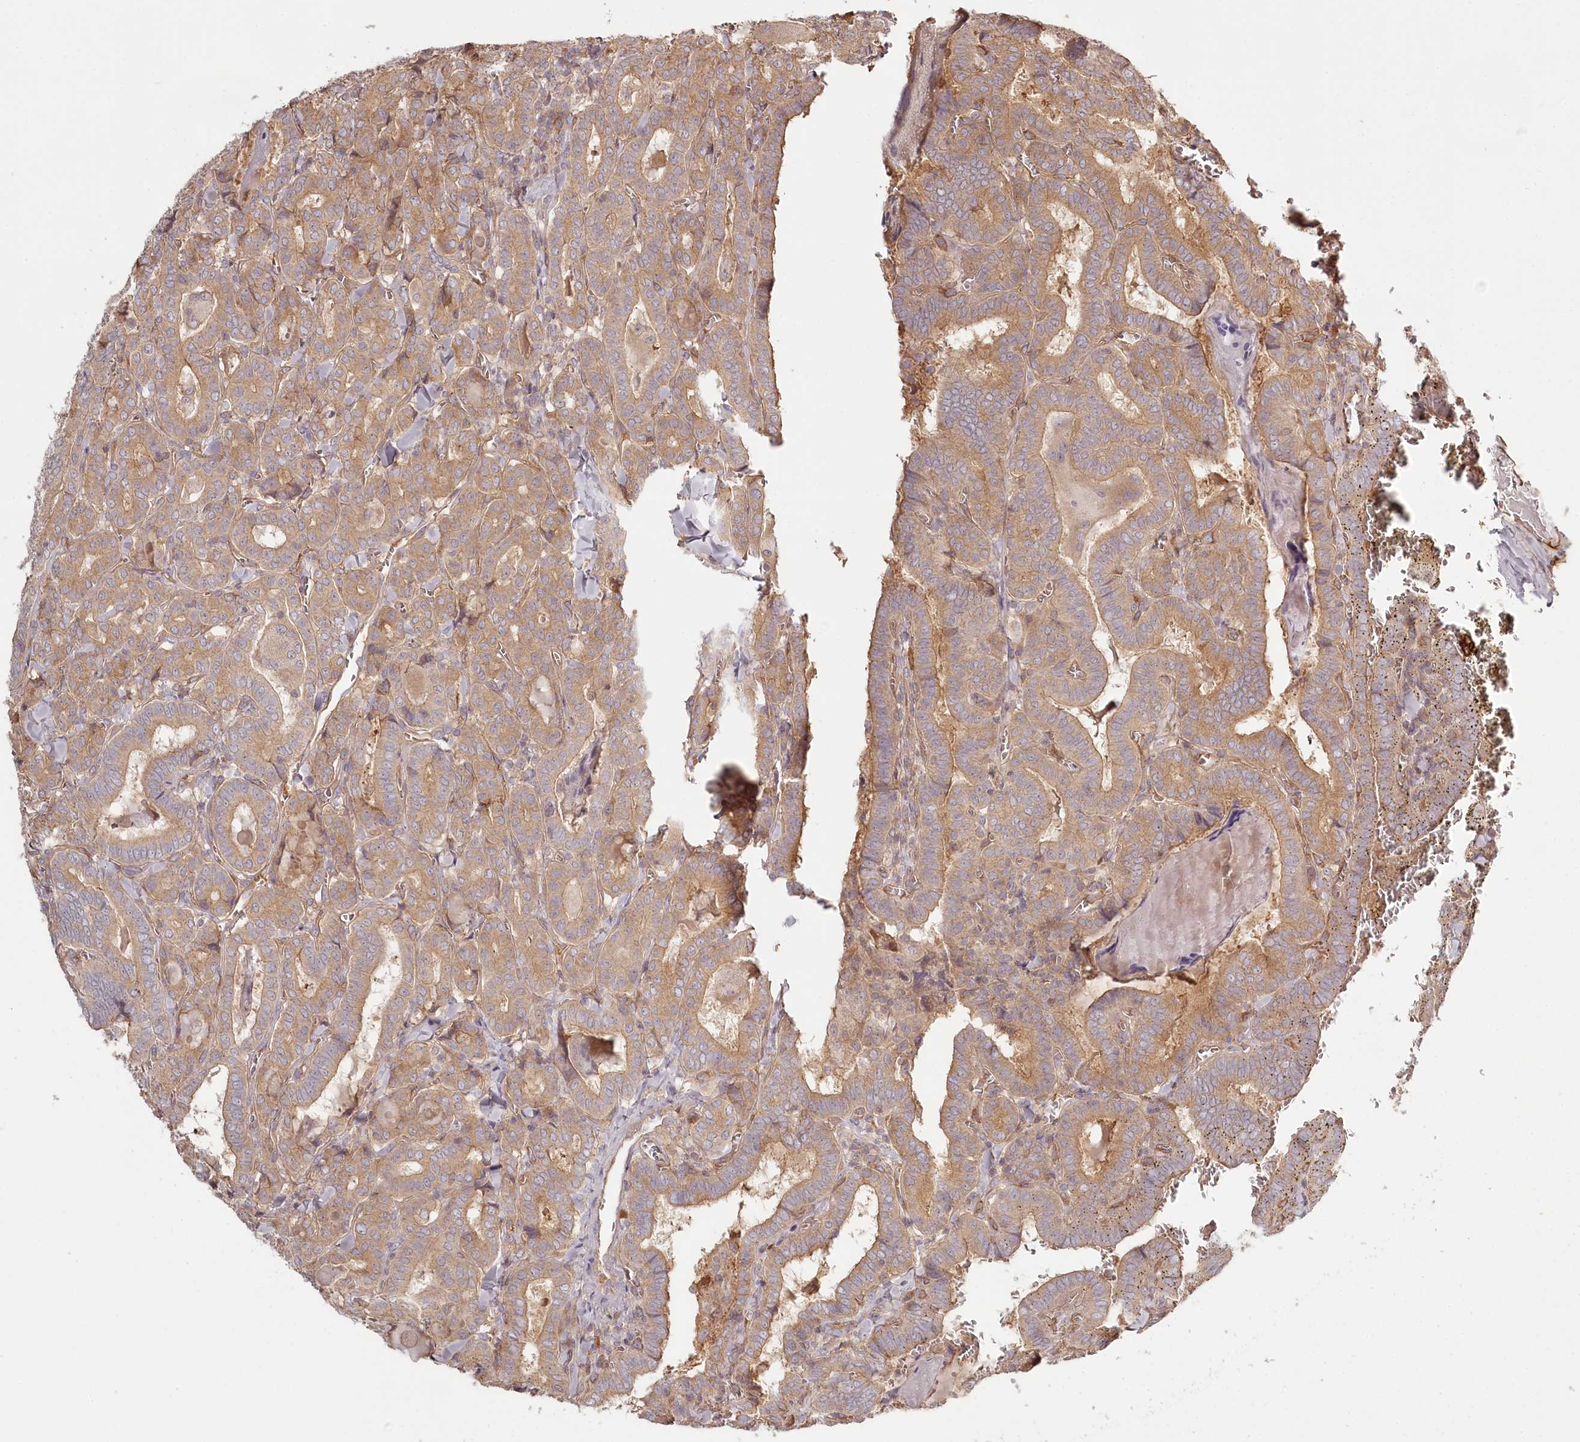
{"staining": {"intensity": "moderate", "quantity": ">75%", "location": "cytoplasmic/membranous"}, "tissue": "thyroid cancer", "cell_type": "Tumor cells", "image_type": "cancer", "snomed": [{"axis": "morphology", "description": "Papillary adenocarcinoma, NOS"}, {"axis": "topography", "description": "Thyroid gland"}], "caption": "Thyroid cancer tissue reveals moderate cytoplasmic/membranous positivity in approximately >75% of tumor cells, visualized by immunohistochemistry.", "gene": "TMIE", "patient": {"sex": "female", "age": 72}}